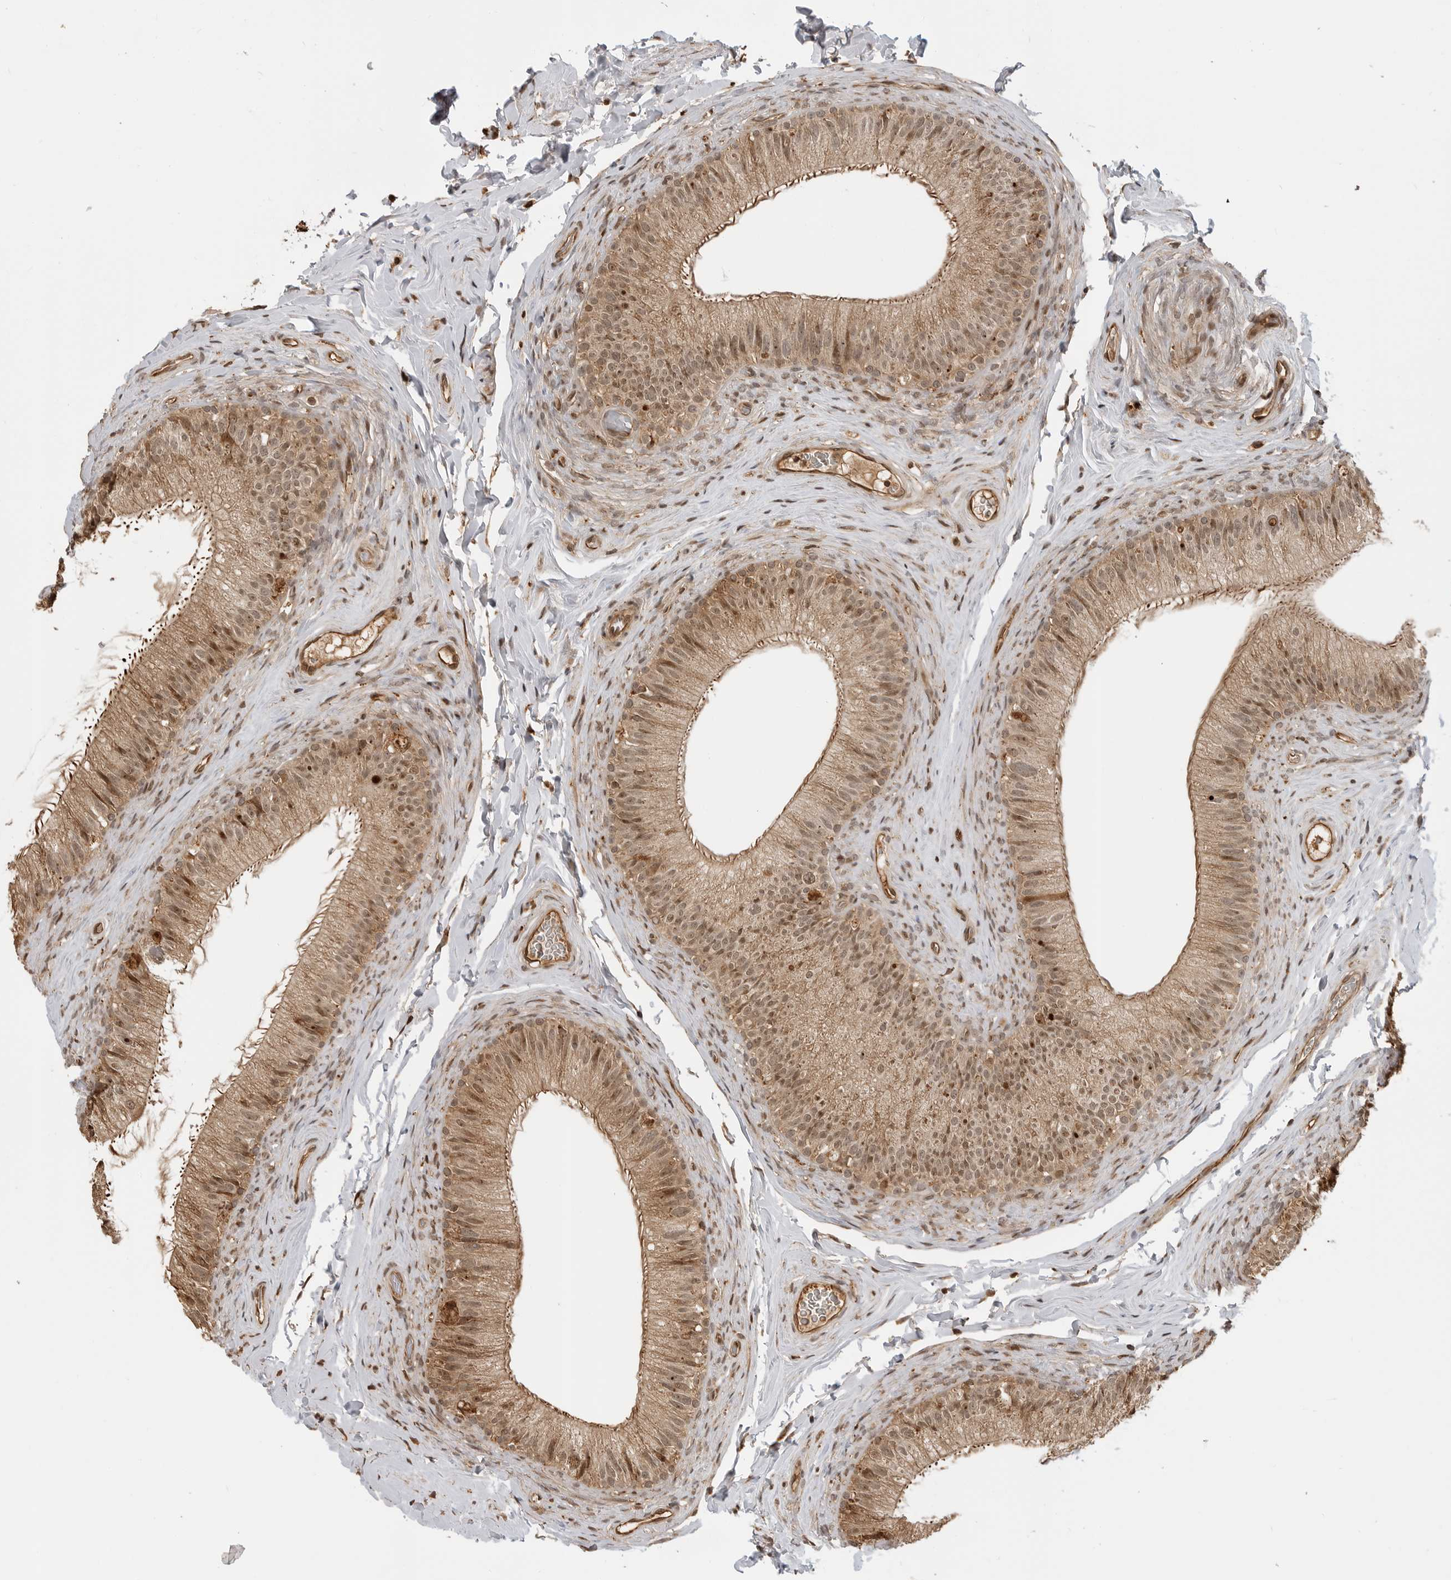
{"staining": {"intensity": "moderate", "quantity": ">75%", "location": "cytoplasmic/membranous,nuclear"}, "tissue": "epididymis", "cell_type": "Glandular cells", "image_type": "normal", "snomed": [{"axis": "morphology", "description": "Normal tissue, NOS"}, {"axis": "topography", "description": "Epididymis"}], "caption": "Moderate cytoplasmic/membranous,nuclear staining for a protein is identified in approximately >75% of glandular cells of benign epididymis using immunohistochemistry (IHC).", "gene": "BMP2K", "patient": {"sex": "male", "age": 49}}